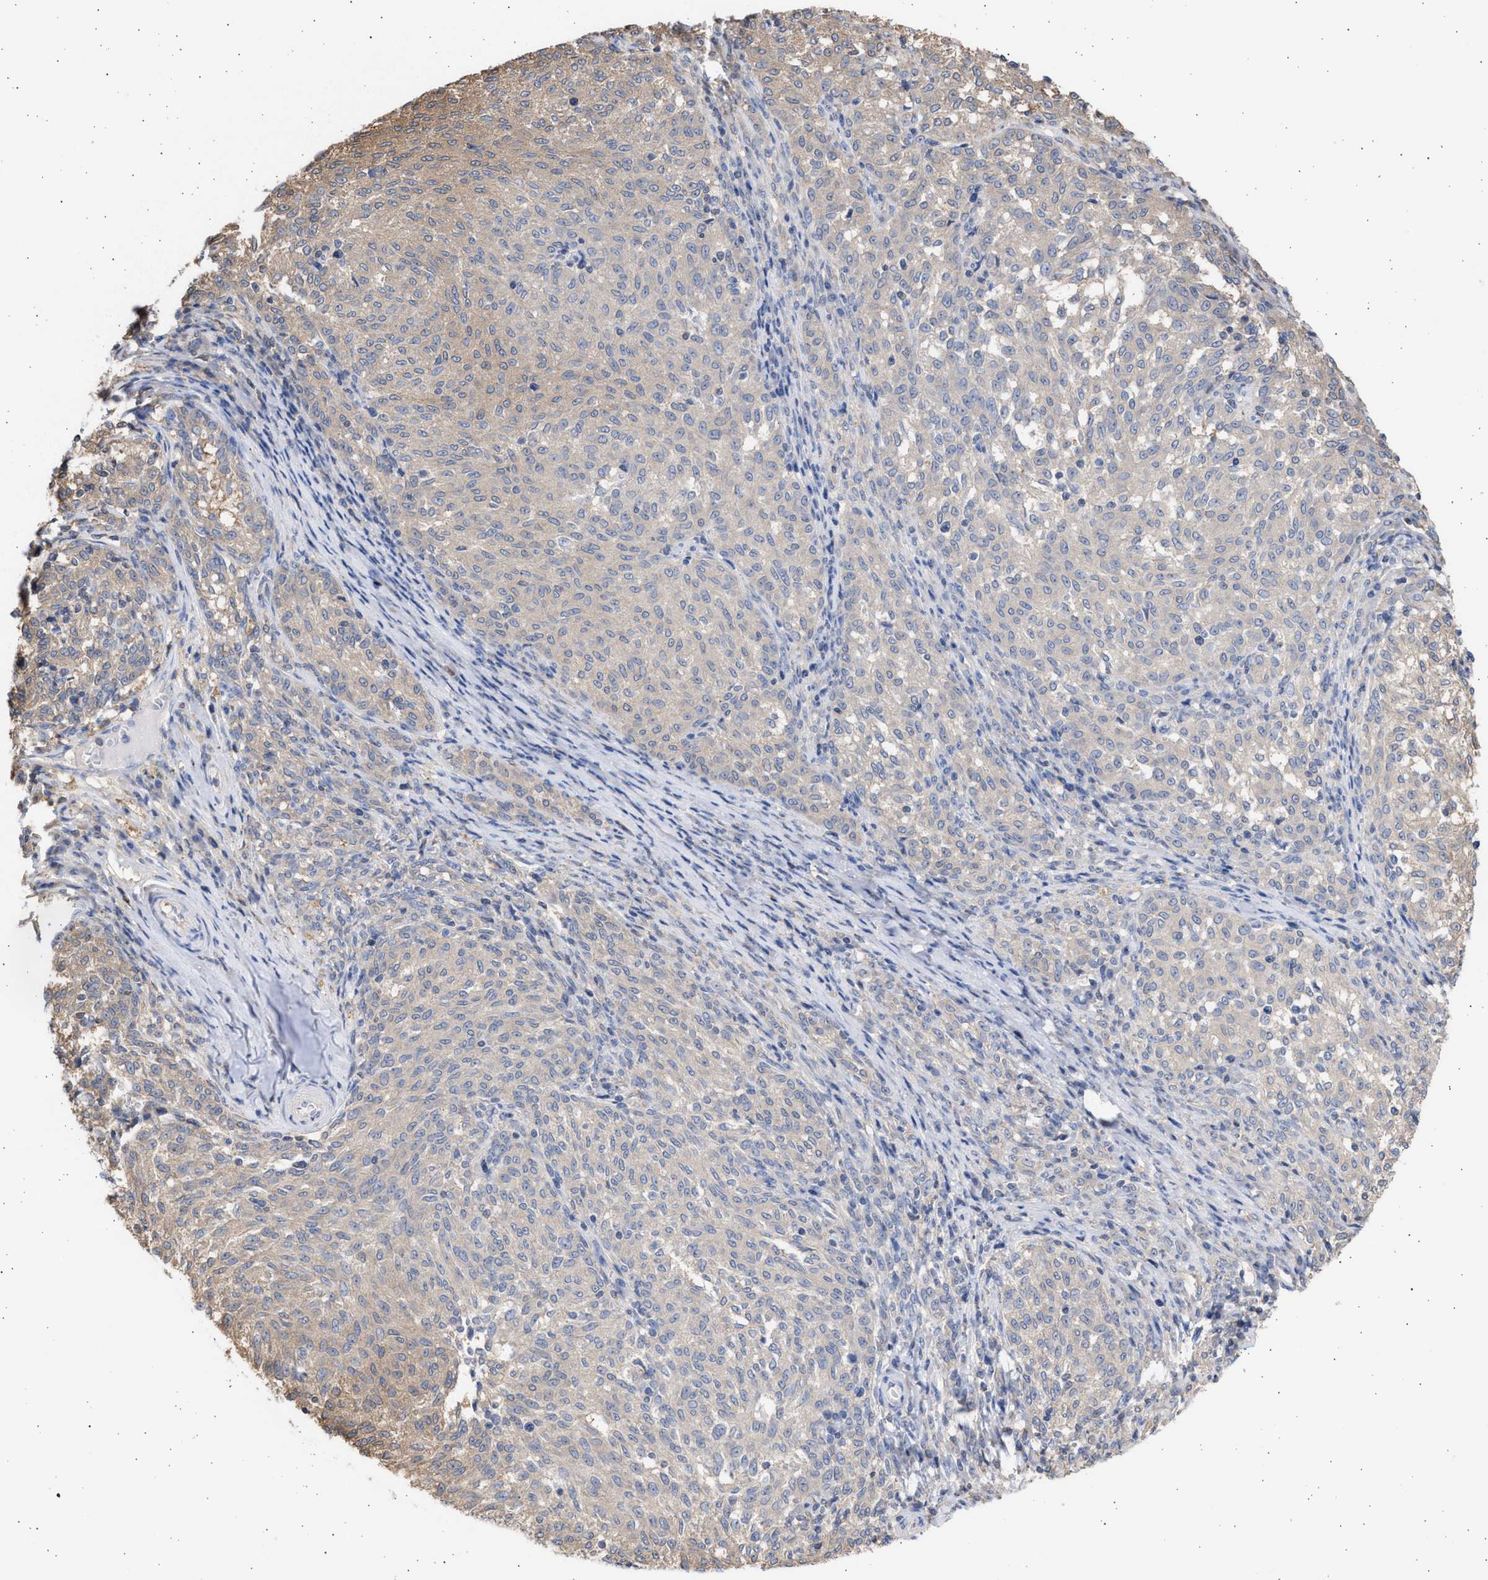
{"staining": {"intensity": "weak", "quantity": "<25%", "location": "cytoplasmic/membranous"}, "tissue": "melanoma", "cell_type": "Tumor cells", "image_type": "cancer", "snomed": [{"axis": "morphology", "description": "Malignant melanoma, NOS"}, {"axis": "topography", "description": "Skin"}], "caption": "Immunohistochemistry (IHC) of human malignant melanoma exhibits no staining in tumor cells.", "gene": "ALDOC", "patient": {"sex": "female", "age": 72}}